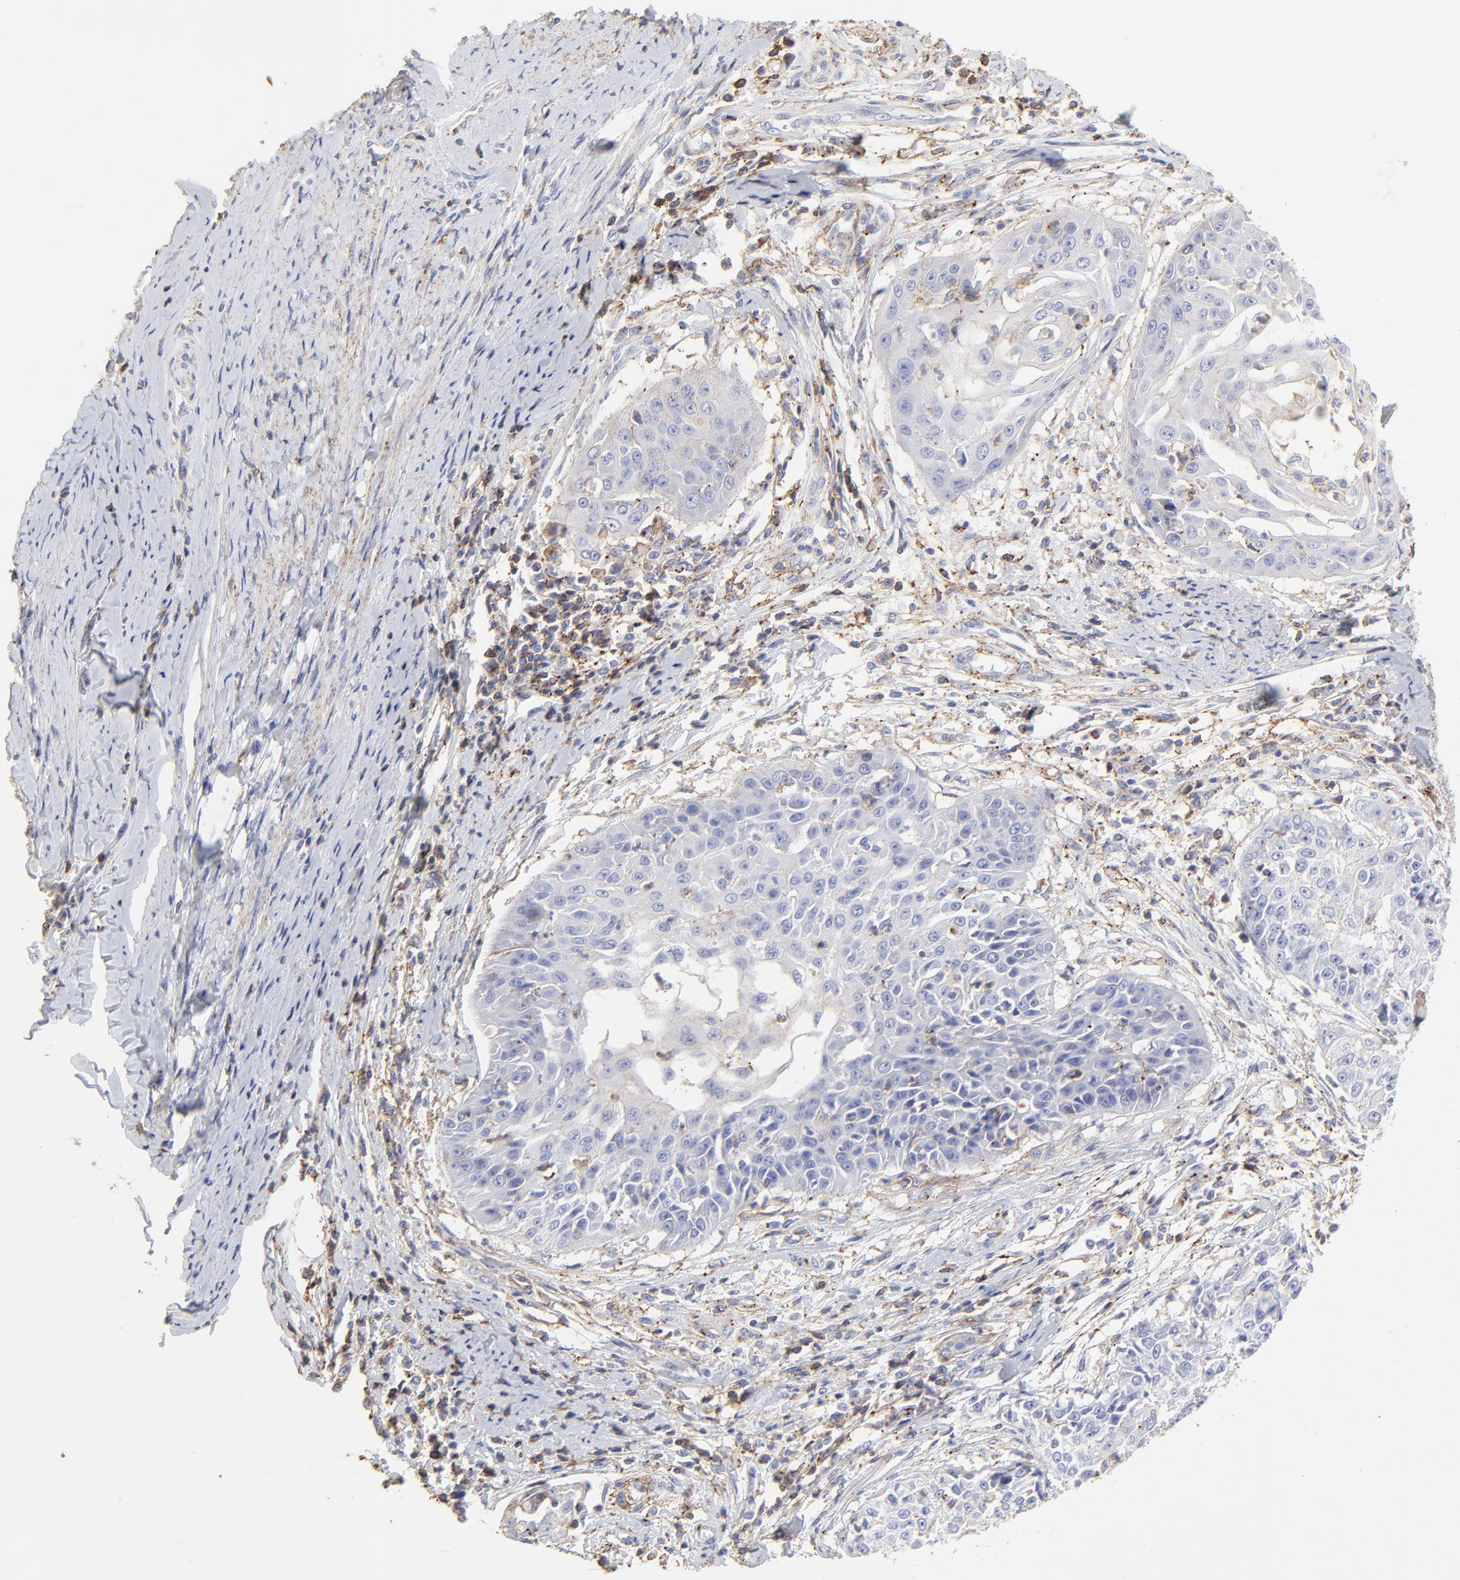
{"staining": {"intensity": "negative", "quantity": "none", "location": "none"}, "tissue": "cervical cancer", "cell_type": "Tumor cells", "image_type": "cancer", "snomed": [{"axis": "morphology", "description": "Squamous cell carcinoma, NOS"}, {"axis": "topography", "description": "Cervix"}], "caption": "Human cervical cancer (squamous cell carcinoma) stained for a protein using immunohistochemistry demonstrates no expression in tumor cells.", "gene": "ANXA6", "patient": {"sex": "female", "age": 64}}